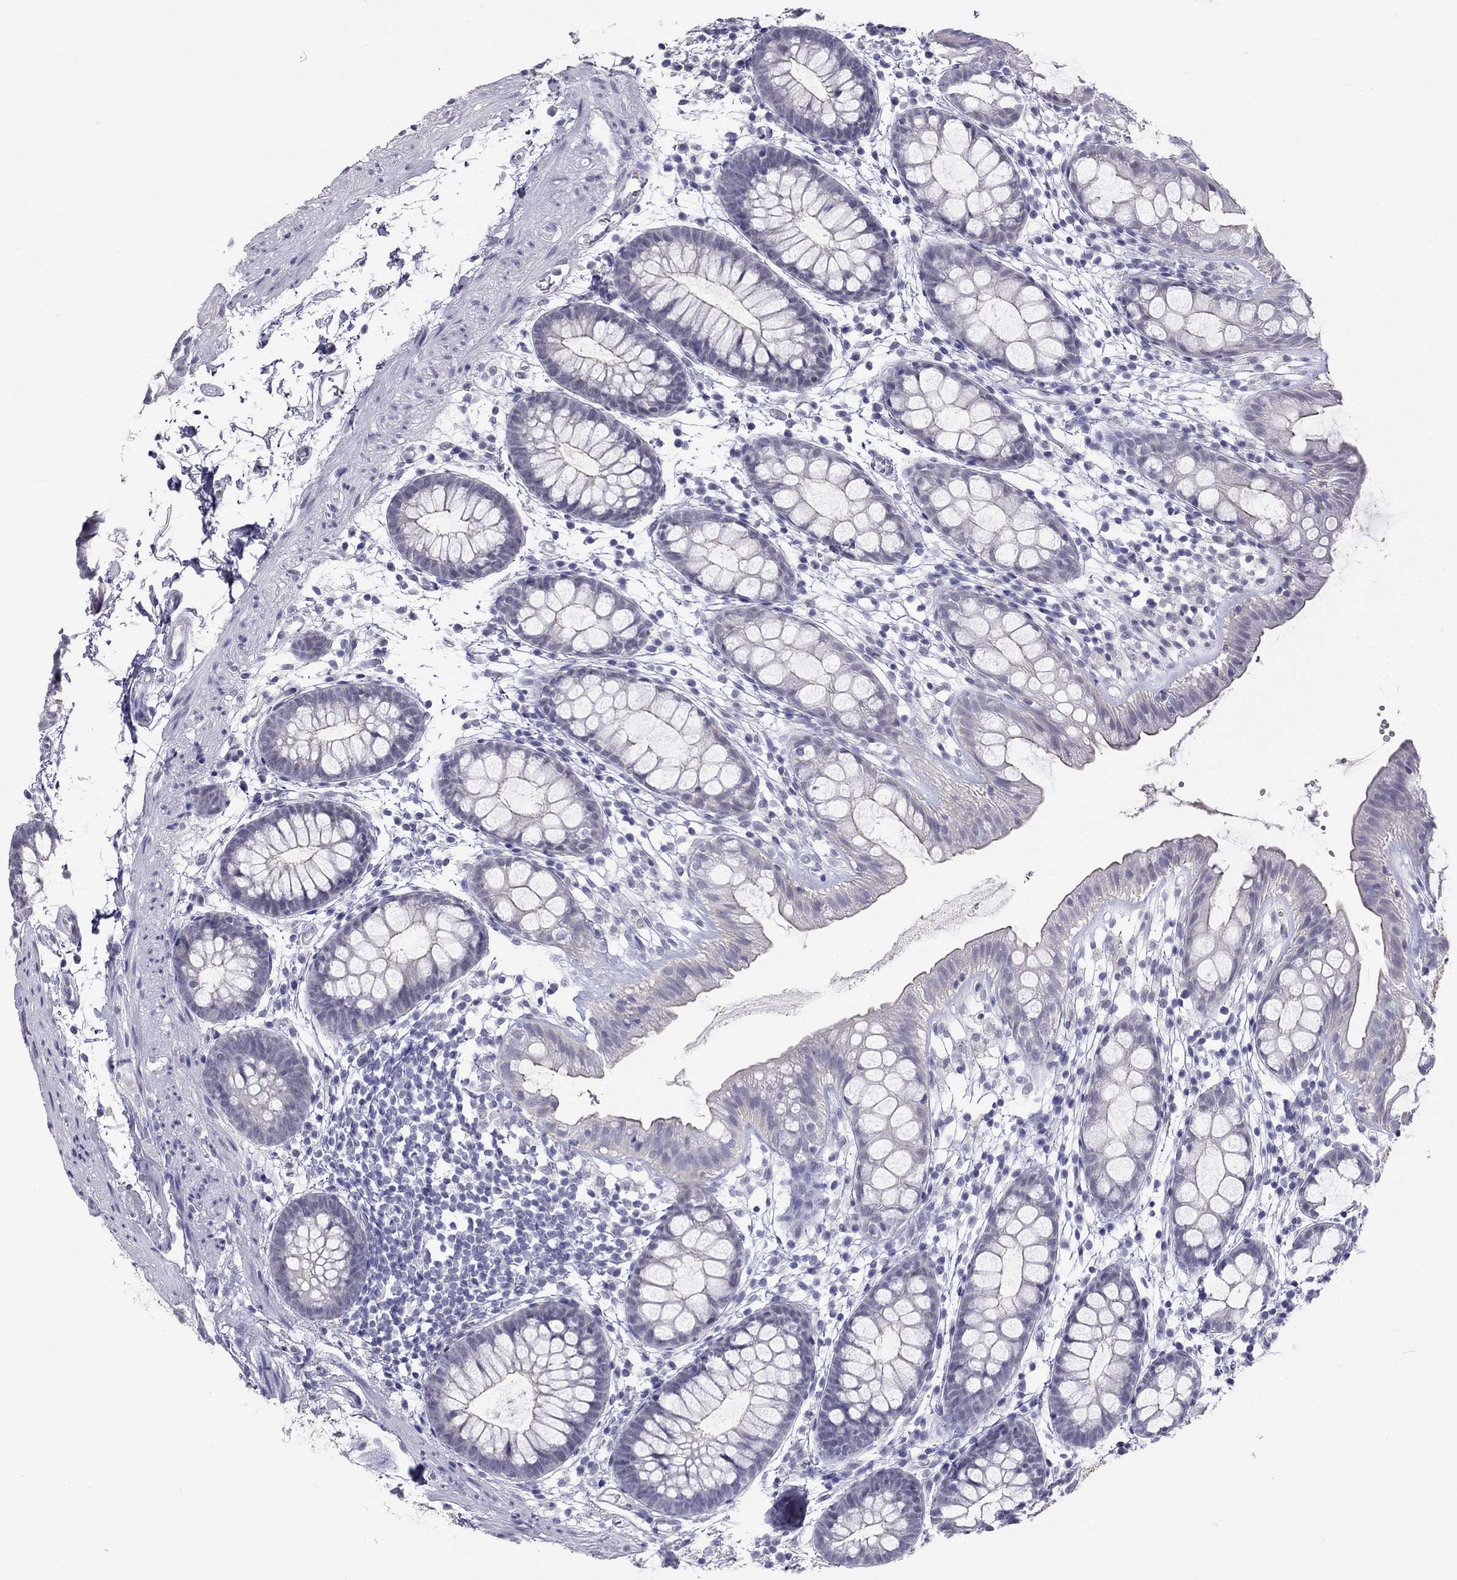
{"staining": {"intensity": "negative", "quantity": "none", "location": "none"}, "tissue": "rectum", "cell_type": "Glandular cells", "image_type": "normal", "snomed": [{"axis": "morphology", "description": "Normal tissue, NOS"}, {"axis": "topography", "description": "Rectum"}], "caption": "An immunohistochemistry histopathology image of unremarkable rectum is shown. There is no staining in glandular cells of rectum. The staining was performed using DAB to visualize the protein expression in brown, while the nuclei were stained in blue with hematoxylin (Magnification: 20x).", "gene": "JHY", "patient": {"sex": "male", "age": 57}}